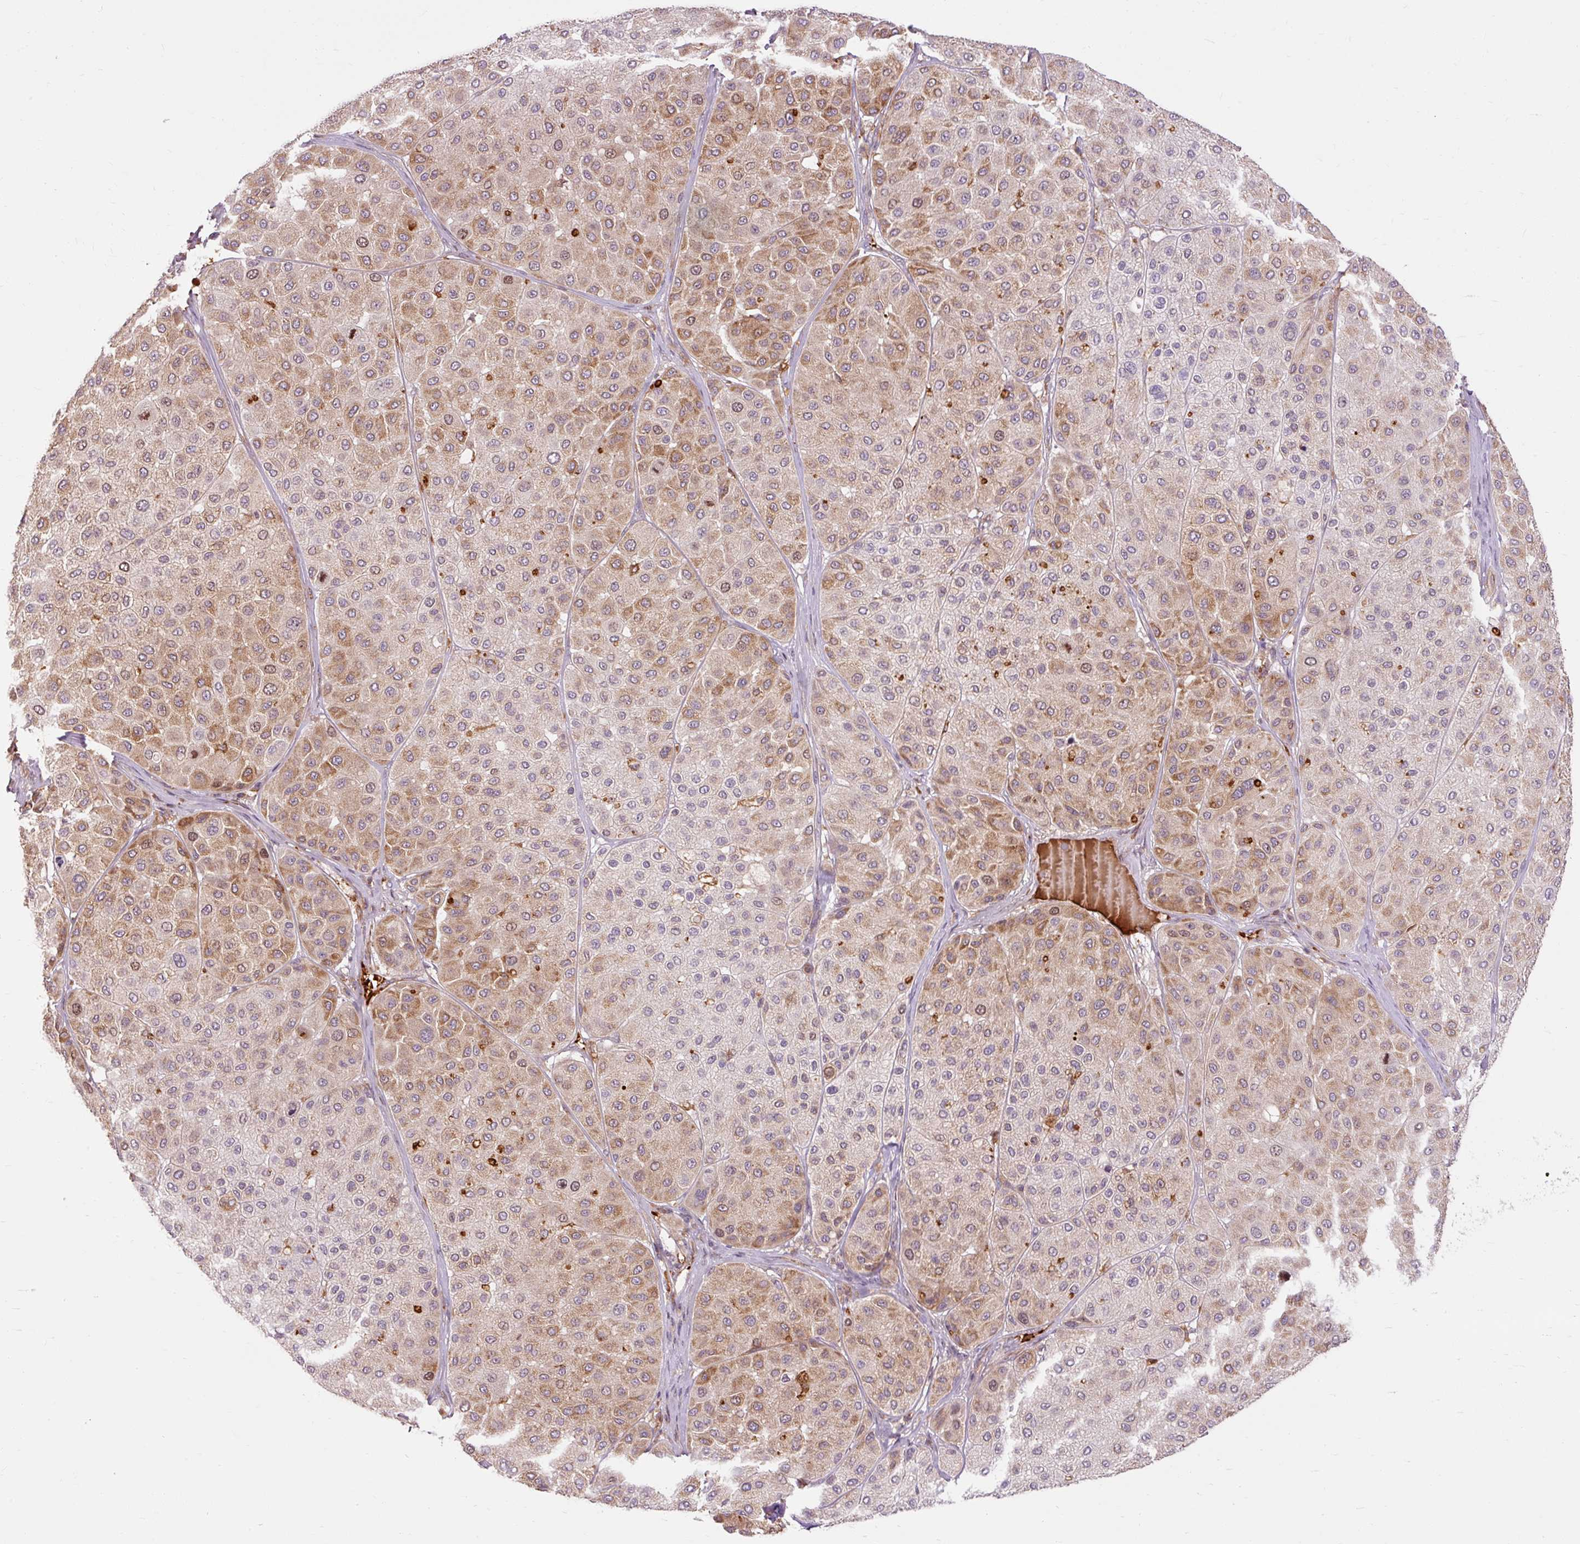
{"staining": {"intensity": "moderate", "quantity": "25%-75%", "location": "cytoplasmic/membranous"}, "tissue": "melanoma", "cell_type": "Tumor cells", "image_type": "cancer", "snomed": [{"axis": "morphology", "description": "Malignant melanoma, Metastatic site"}, {"axis": "topography", "description": "Smooth muscle"}], "caption": "Tumor cells demonstrate medium levels of moderate cytoplasmic/membranous staining in about 25%-75% of cells in human melanoma.", "gene": "CEBPZ", "patient": {"sex": "male", "age": 41}}